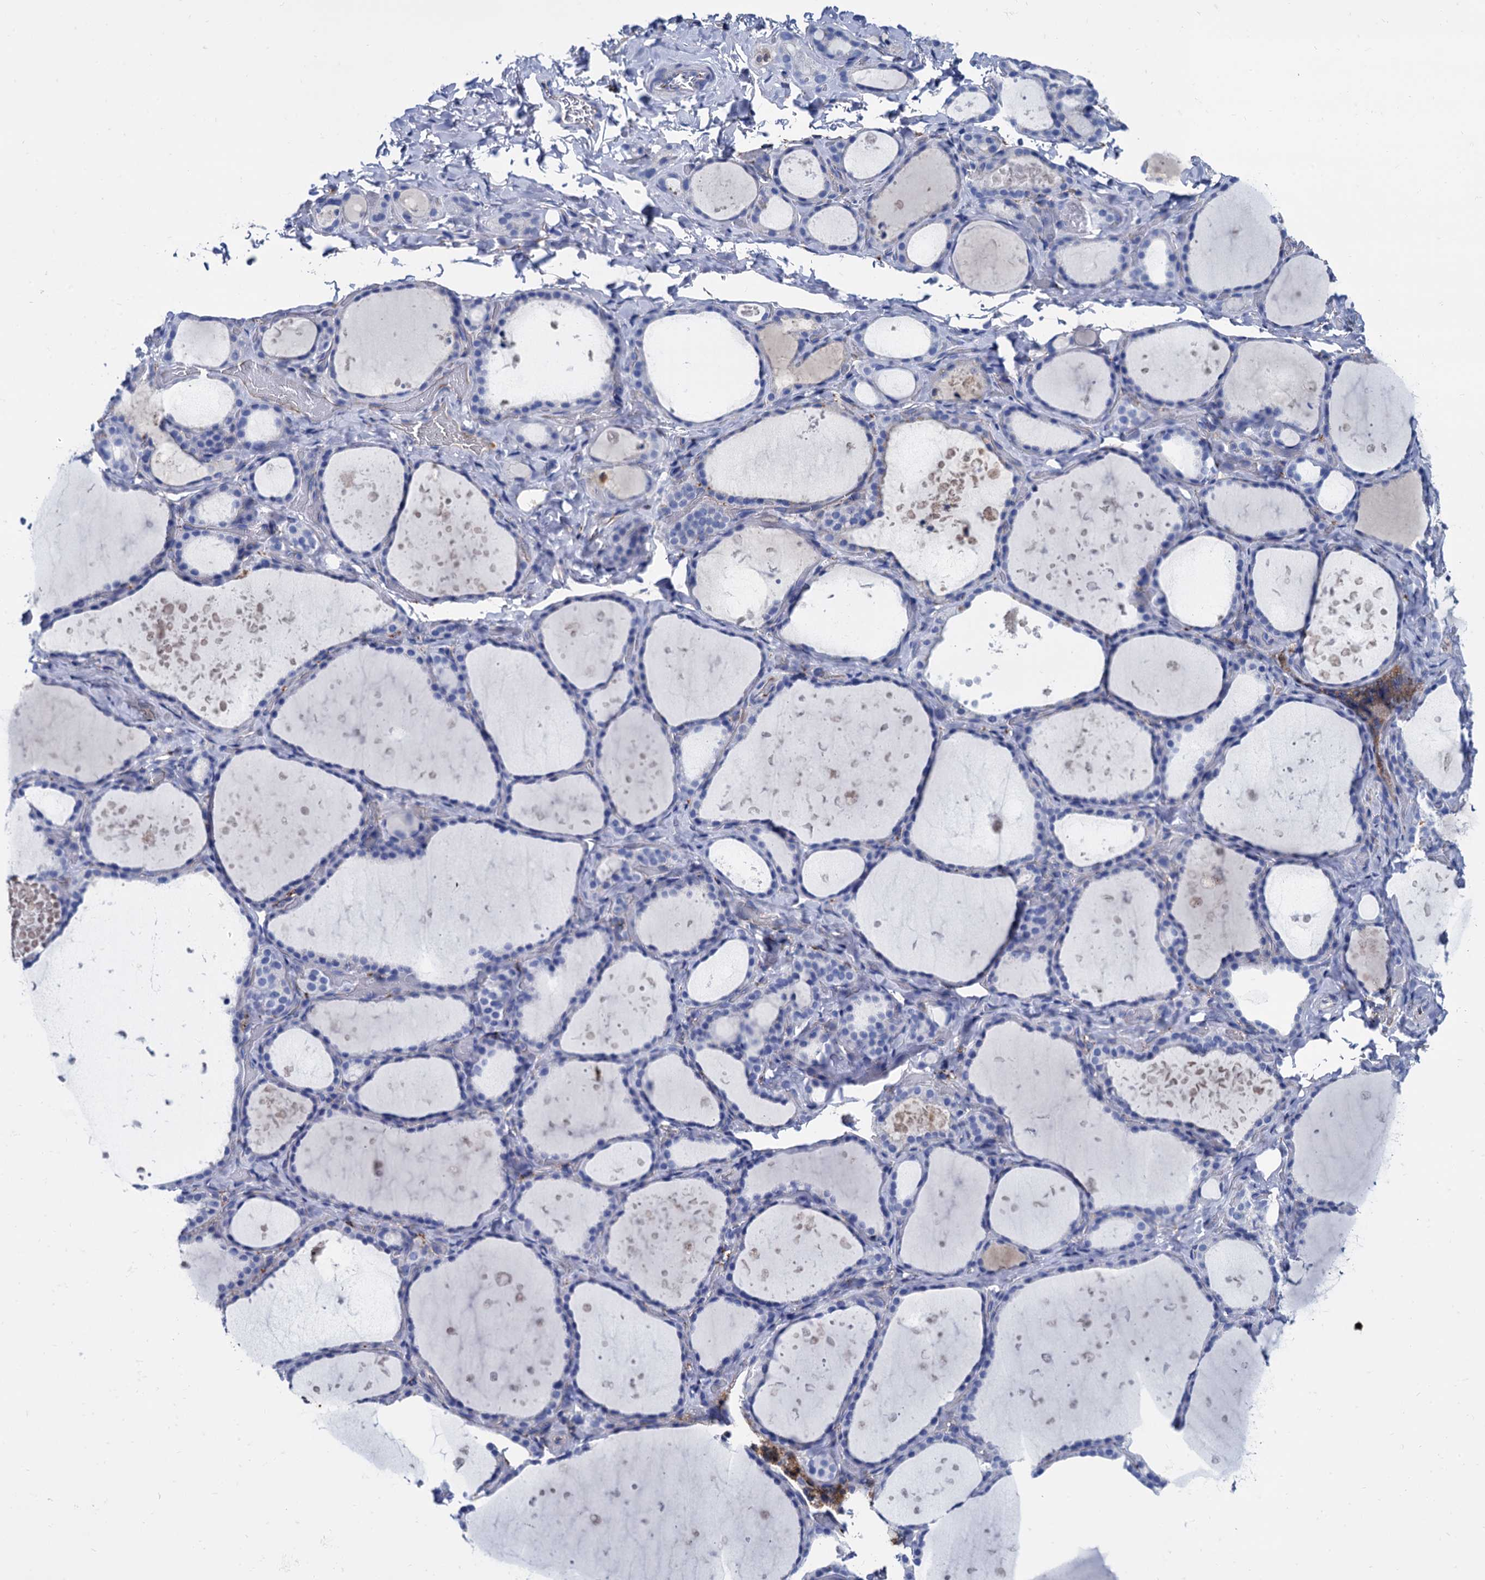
{"staining": {"intensity": "negative", "quantity": "none", "location": "none"}, "tissue": "thyroid gland", "cell_type": "Glandular cells", "image_type": "normal", "snomed": [{"axis": "morphology", "description": "Normal tissue, NOS"}, {"axis": "topography", "description": "Thyroid gland"}], "caption": "A high-resolution photomicrograph shows immunohistochemistry (IHC) staining of benign thyroid gland, which demonstrates no significant staining in glandular cells. (DAB (3,3'-diaminobenzidine) IHC with hematoxylin counter stain).", "gene": "APOD", "patient": {"sex": "female", "age": 44}}